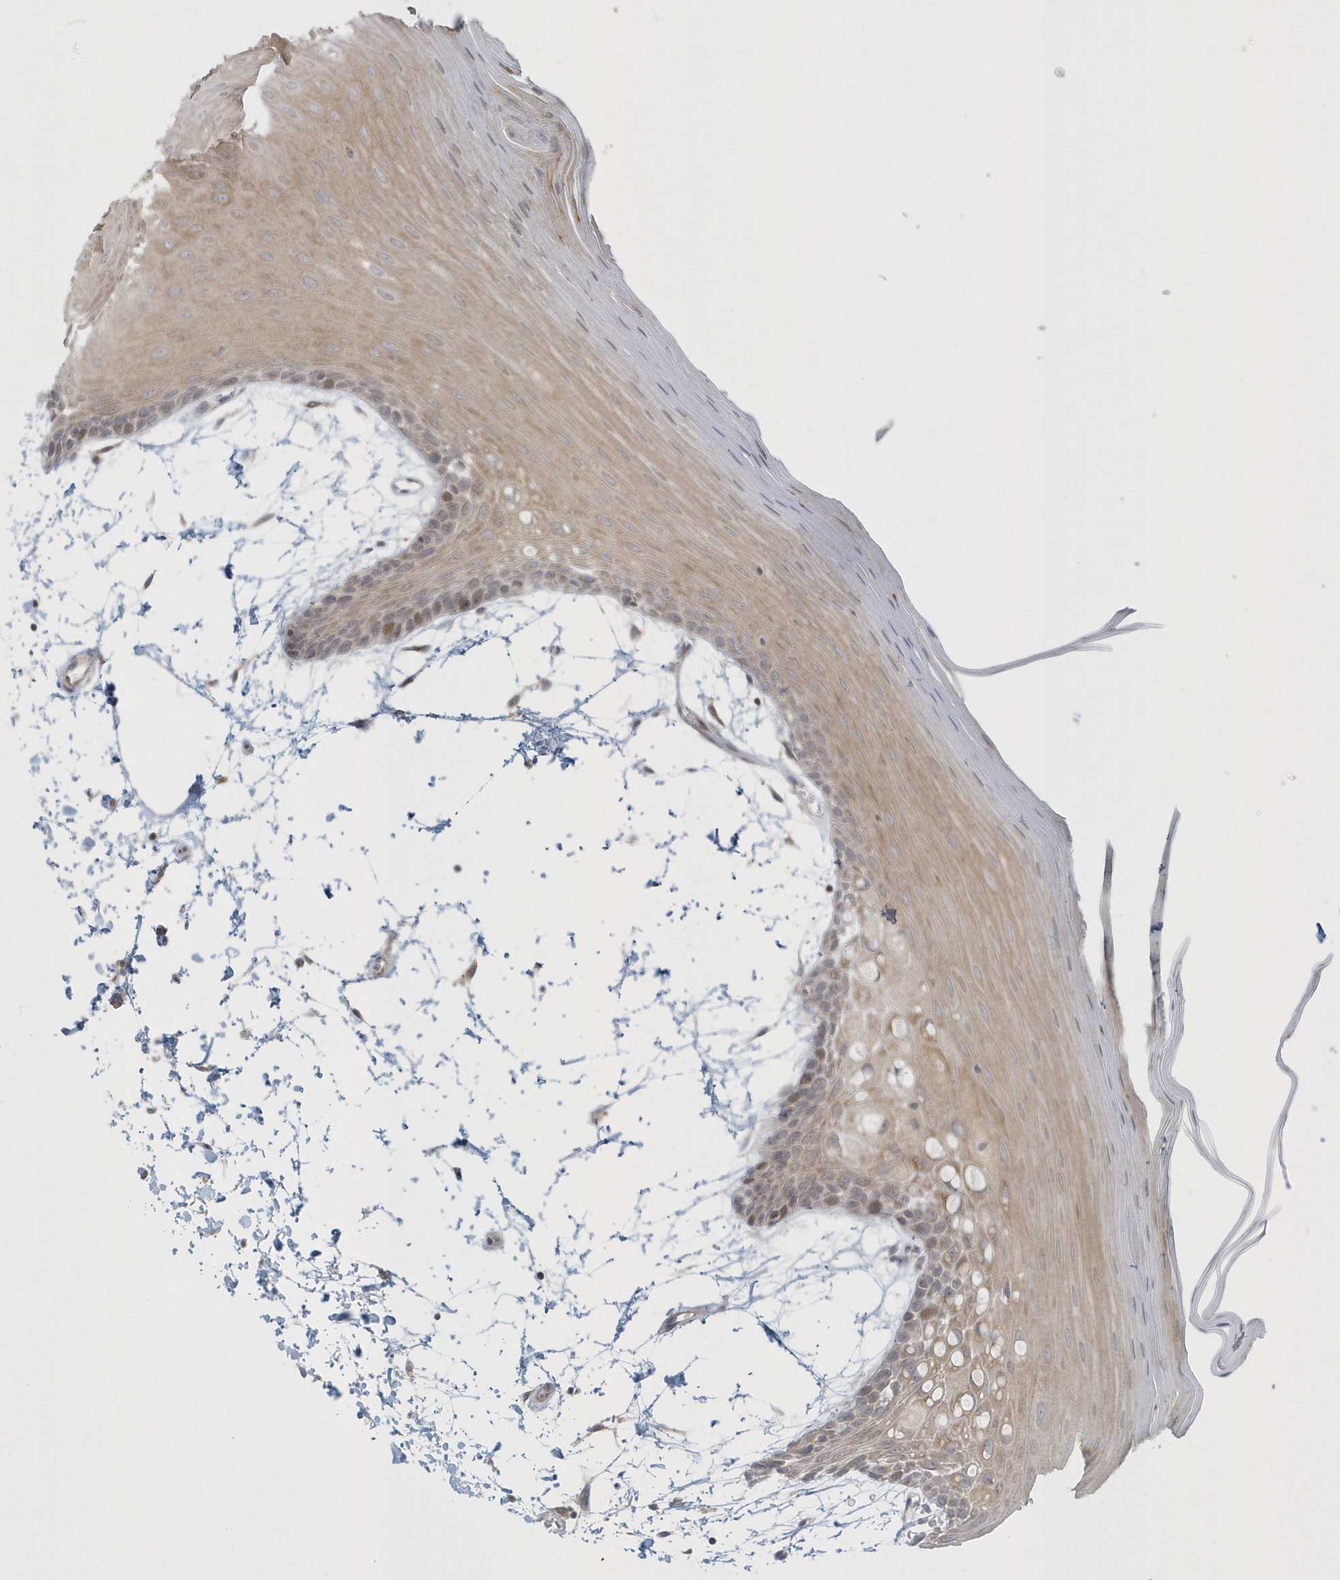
{"staining": {"intensity": "weak", "quantity": ">75%", "location": "cytoplasmic/membranous,nuclear"}, "tissue": "oral mucosa", "cell_type": "Squamous epithelial cells", "image_type": "normal", "snomed": [{"axis": "morphology", "description": "Normal tissue, NOS"}, {"axis": "topography", "description": "Skeletal muscle"}, {"axis": "topography", "description": "Oral tissue"}, {"axis": "topography", "description": "Salivary gland"}, {"axis": "topography", "description": "Peripheral nerve tissue"}], "caption": "Oral mucosa was stained to show a protein in brown. There is low levels of weak cytoplasmic/membranous,nuclear expression in about >75% of squamous epithelial cells. (brown staining indicates protein expression, while blue staining denotes nuclei).", "gene": "BLTP3A", "patient": {"sex": "male", "age": 54}}